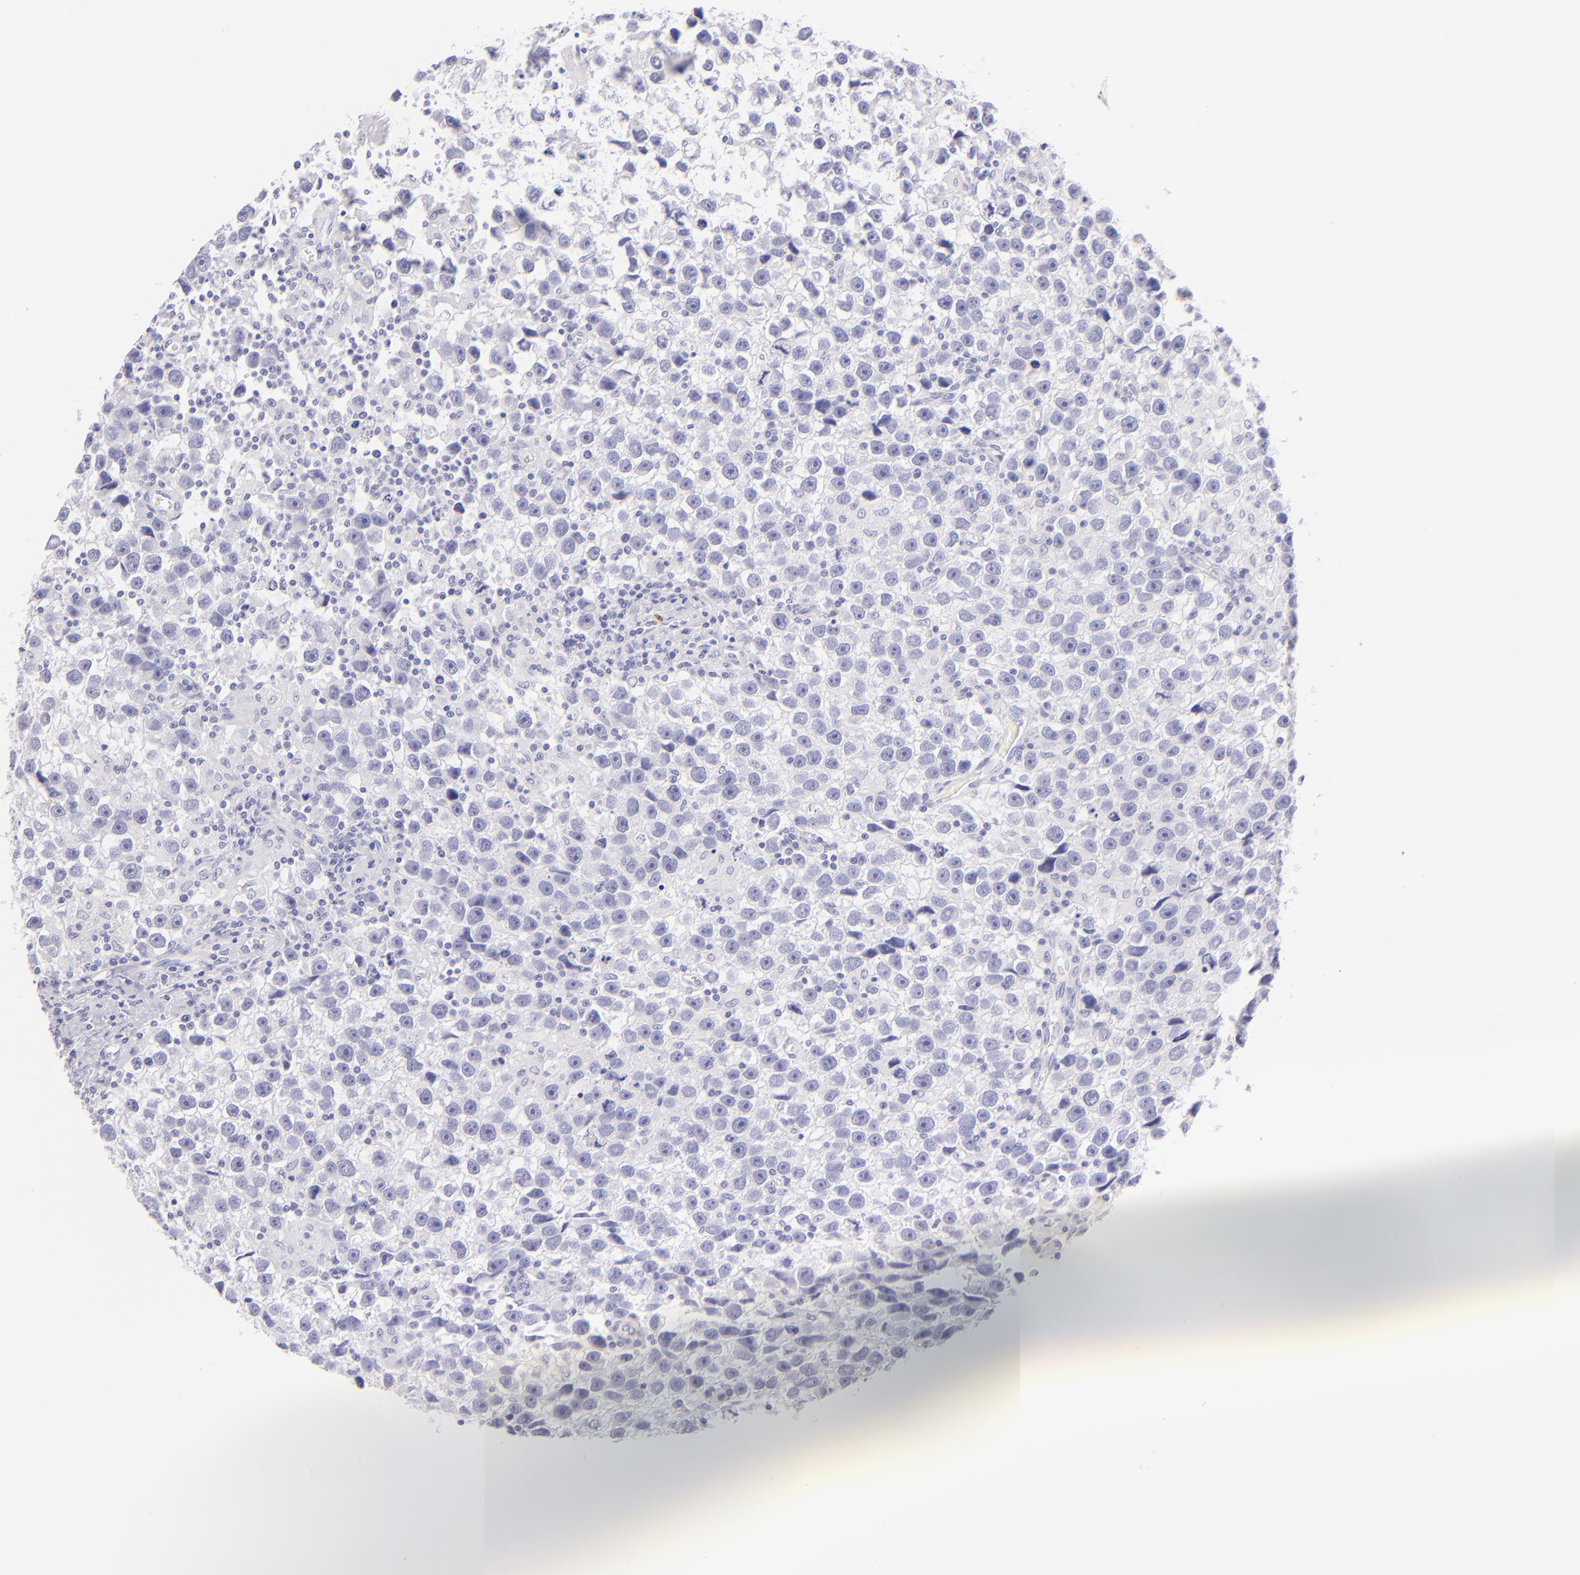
{"staining": {"intensity": "negative", "quantity": "none", "location": "none"}, "tissue": "testis cancer", "cell_type": "Tumor cells", "image_type": "cancer", "snomed": [{"axis": "morphology", "description": "Seminoma, NOS"}, {"axis": "topography", "description": "Testis"}], "caption": "A micrograph of testis seminoma stained for a protein reveals no brown staining in tumor cells.", "gene": "SDC1", "patient": {"sex": "male", "age": 43}}